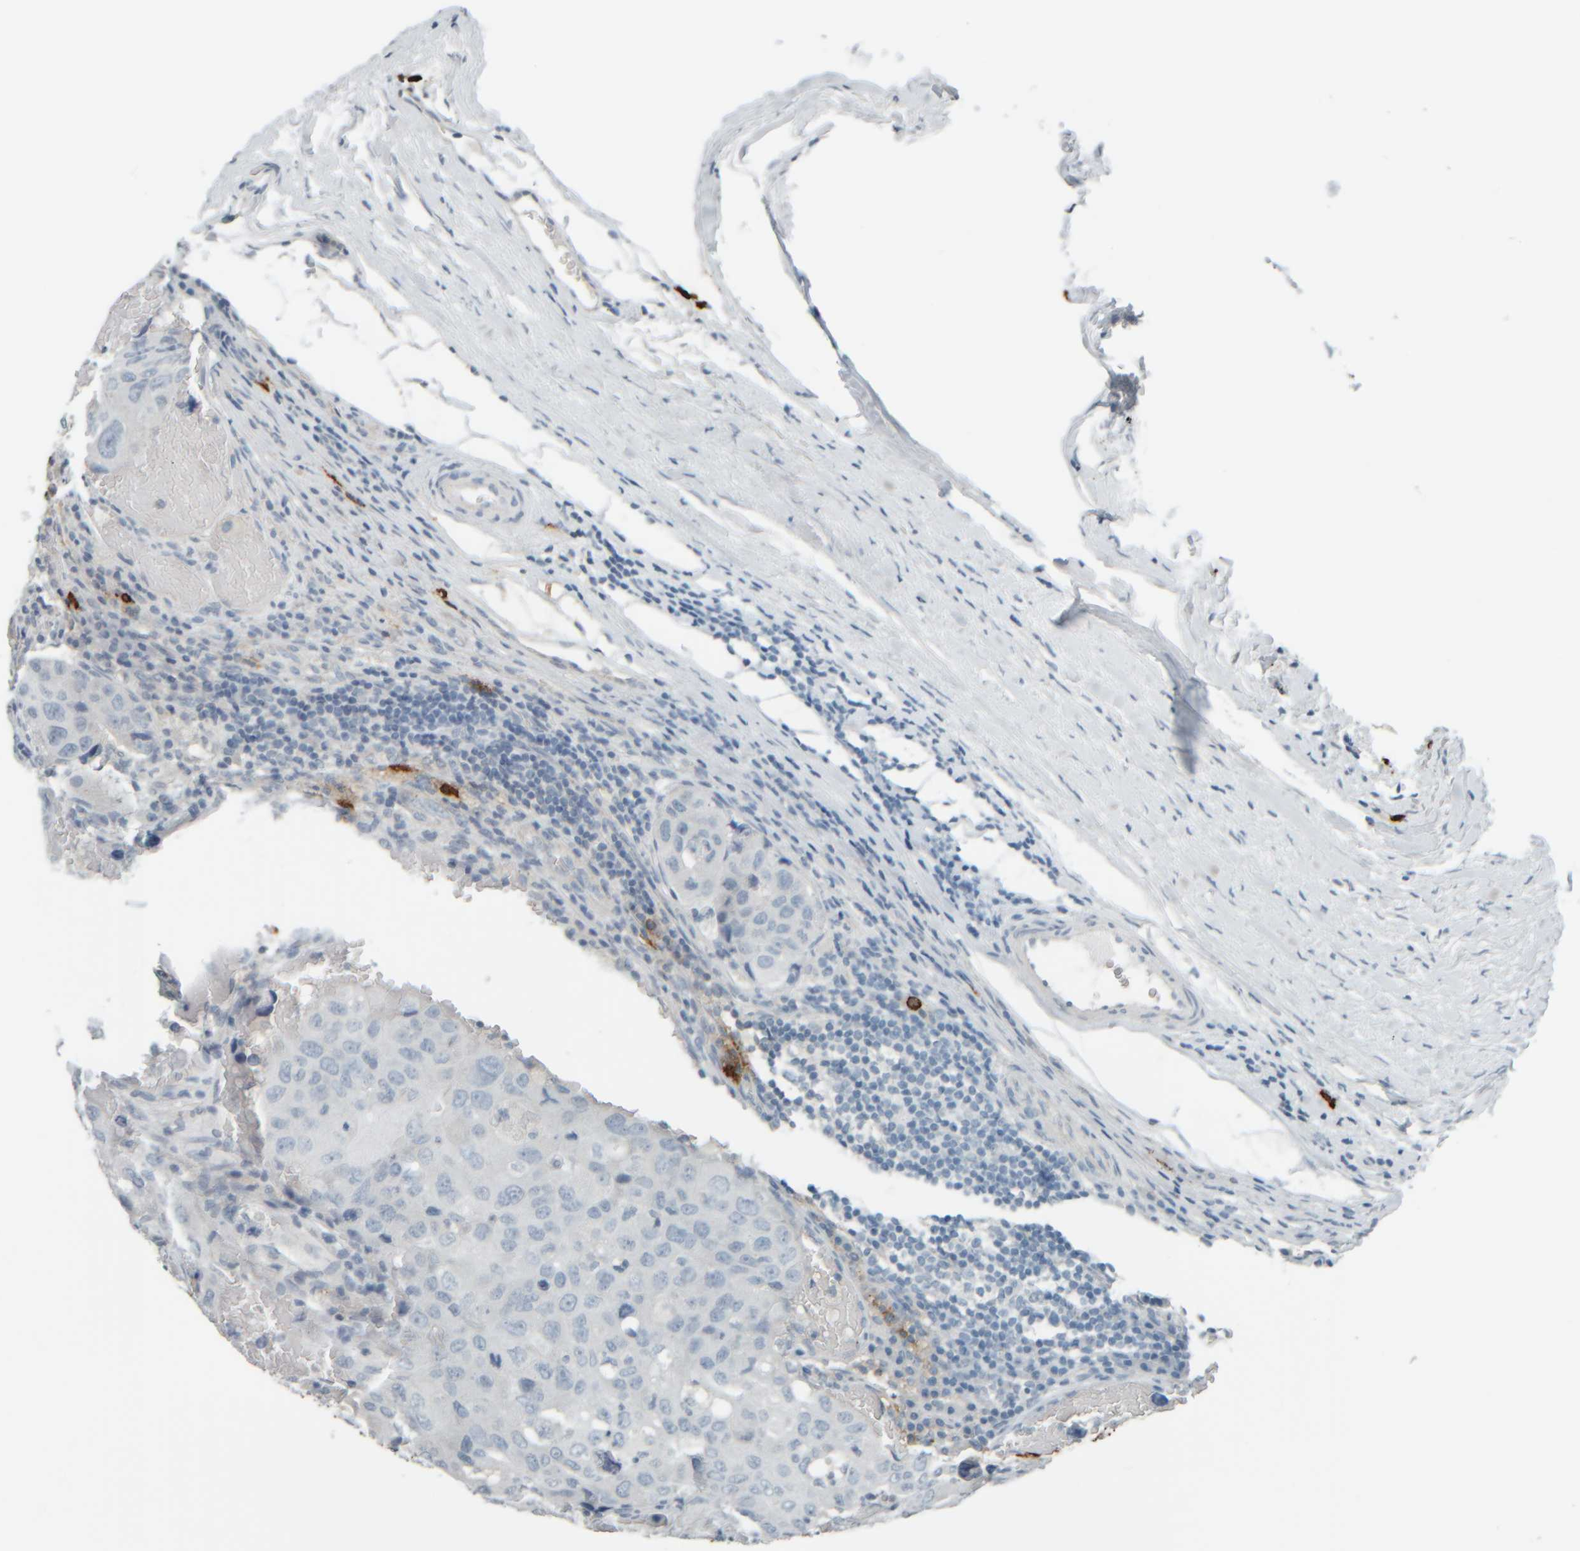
{"staining": {"intensity": "negative", "quantity": "none", "location": "none"}, "tissue": "urothelial cancer", "cell_type": "Tumor cells", "image_type": "cancer", "snomed": [{"axis": "morphology", "description": "Urothelial carcinoma, High grade"}, {"axis": "topography", "description": "Lymph node"}, {"axis": "topography", "description": "Urinary bladder"}], "caption": "High magnification brightfield microscopy of urothelial cancer stained with DAB (brown) and counterstained with hematoxylin (blue): tumor cells show no significant positivity. (Stains: DAB (3,3'-diaminobenzidine) immunohistochemistry with hematoxylin counter stain, Microscopy: brightfield microscopy at high magnification).", "gene": "TPSAB1", "patient": {"sex": "male", "age": 51}}